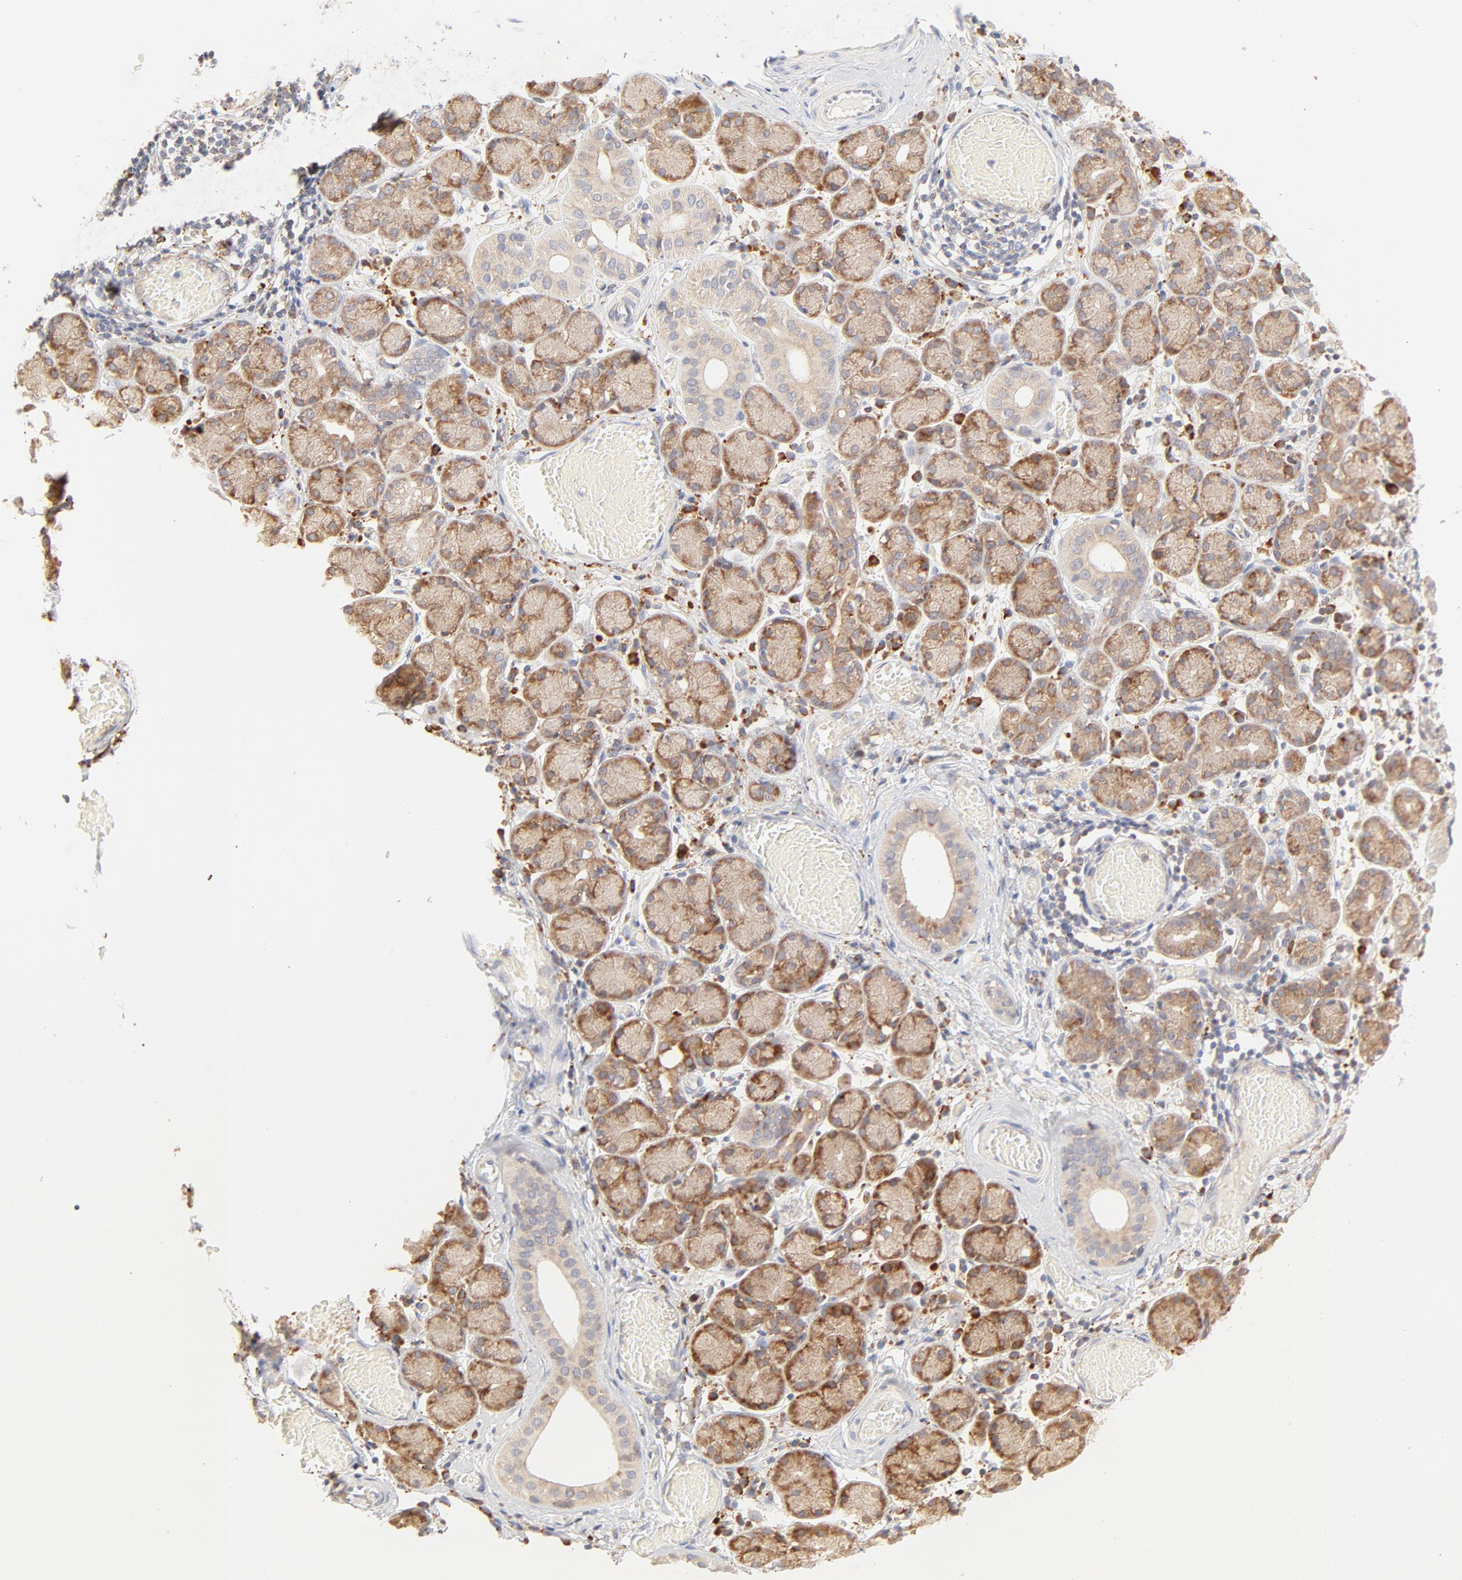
{"staining": {"intensity": "moderate", "quantity": ">75%", "location": "cytoplasmic/membranous"}, "tissue": "salivary gland", "cell_type": "Glandular cells", "image_type": "normal", "snomed": [{"axis": "morphology", "description": "Normal tissue, NOS"}, {"axis": "topography", "description": "Salivary gland"}], "caption": "Immunohistochemistry (IHC) (DAB) staining of benign salivary gland displays moderate cytoplasmic/membranous protein expression in about >75% of glandular cells.", "gene": "PARP12", "patient": {"sex": "female", "age": 24}}